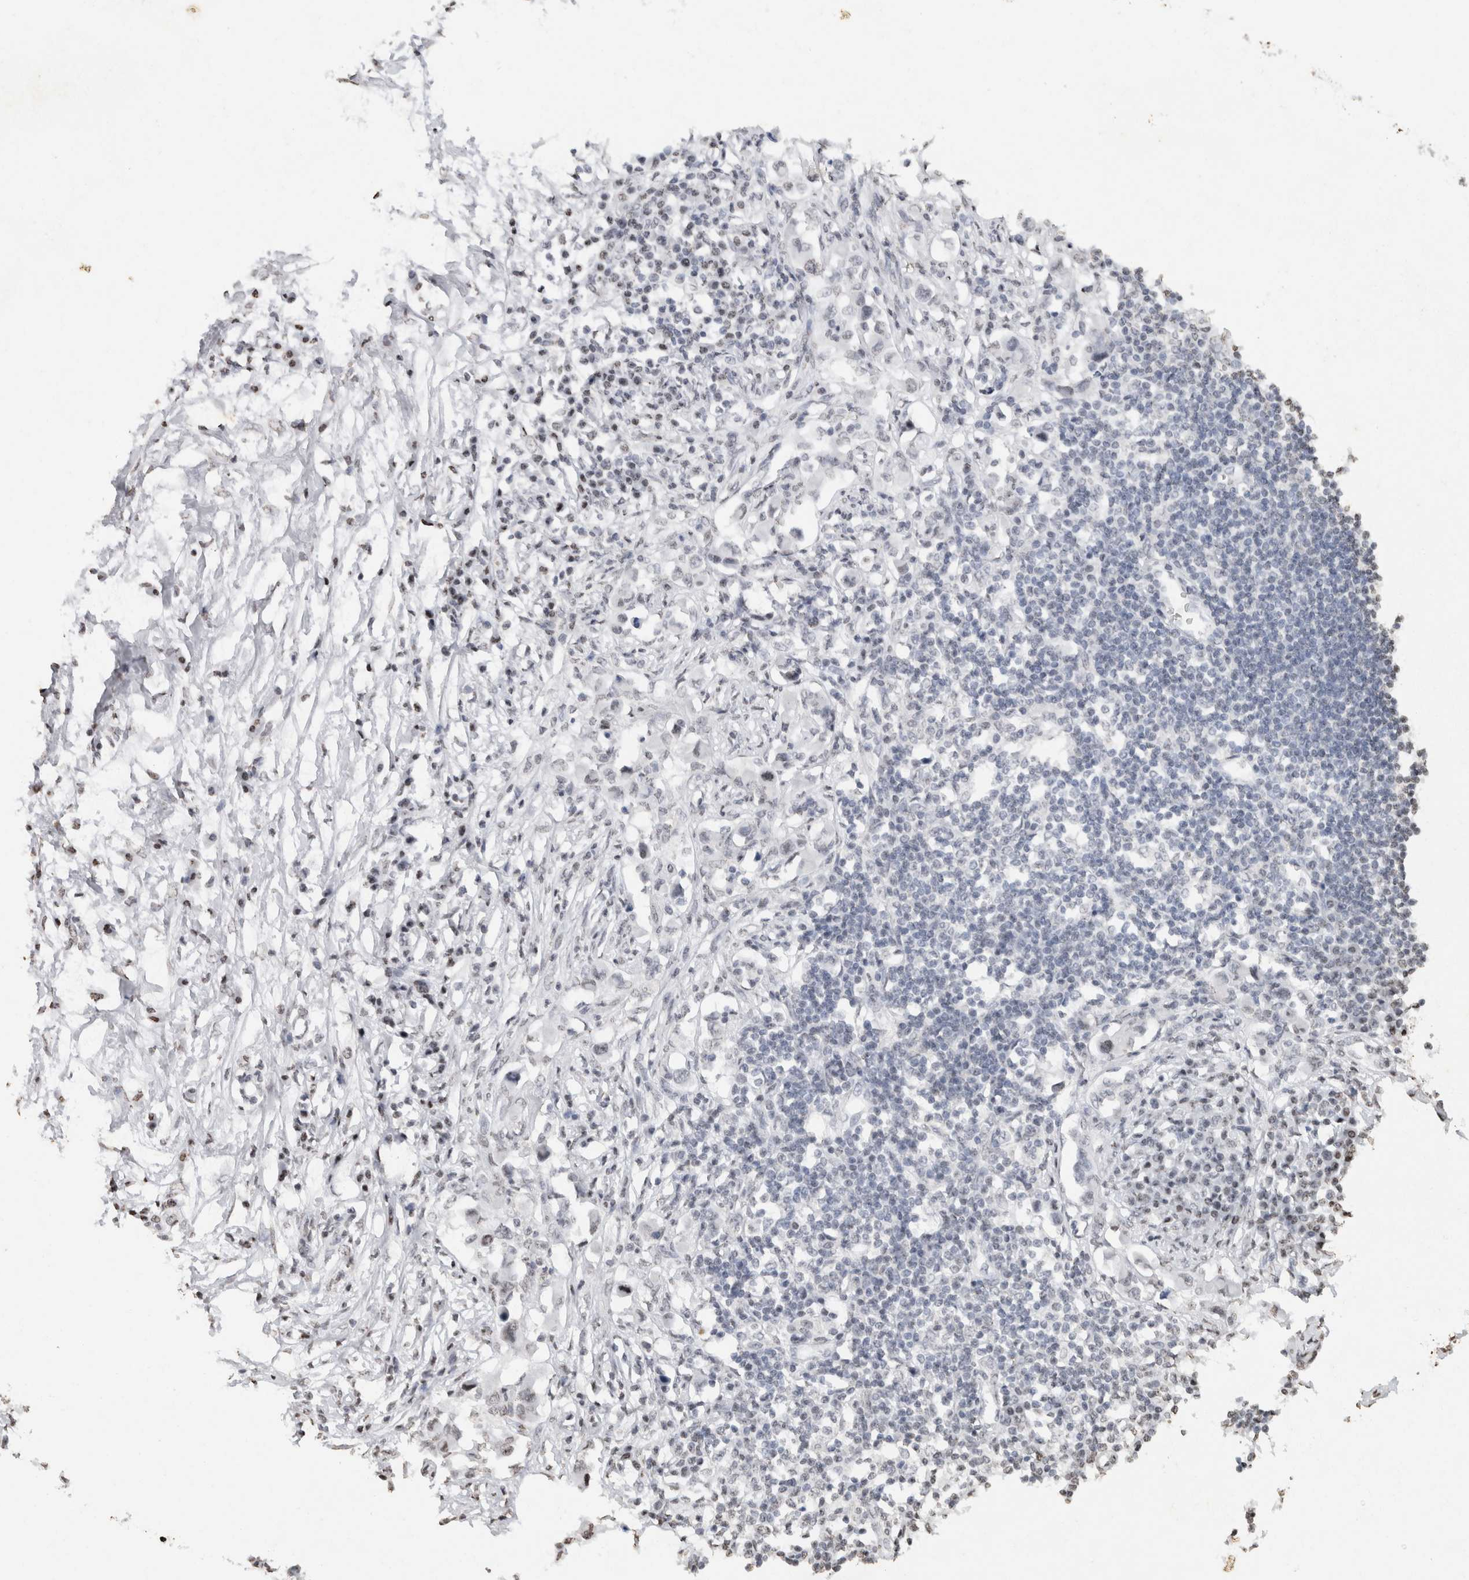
{"staining": {"intensity": "negative", "quantity": "none", "location": "none"}, "tissue": "lymph node", "cell_type": "Germinal center cells", "image_type": "normal", "snomed": [{"axis": "morphology", "description": "Normal tissue, NOS"}, {"axis": "morphology", "description": "Malignant melanoma, Metastatic site"}, {"axis": "topography", "description": "Lymph node"}], "caption": "Protein analysis of benign lymph node displays no significant expression in germinal center cells.", "gene": "CNTN1", "patient": {"sex": "male", "age": 41}}